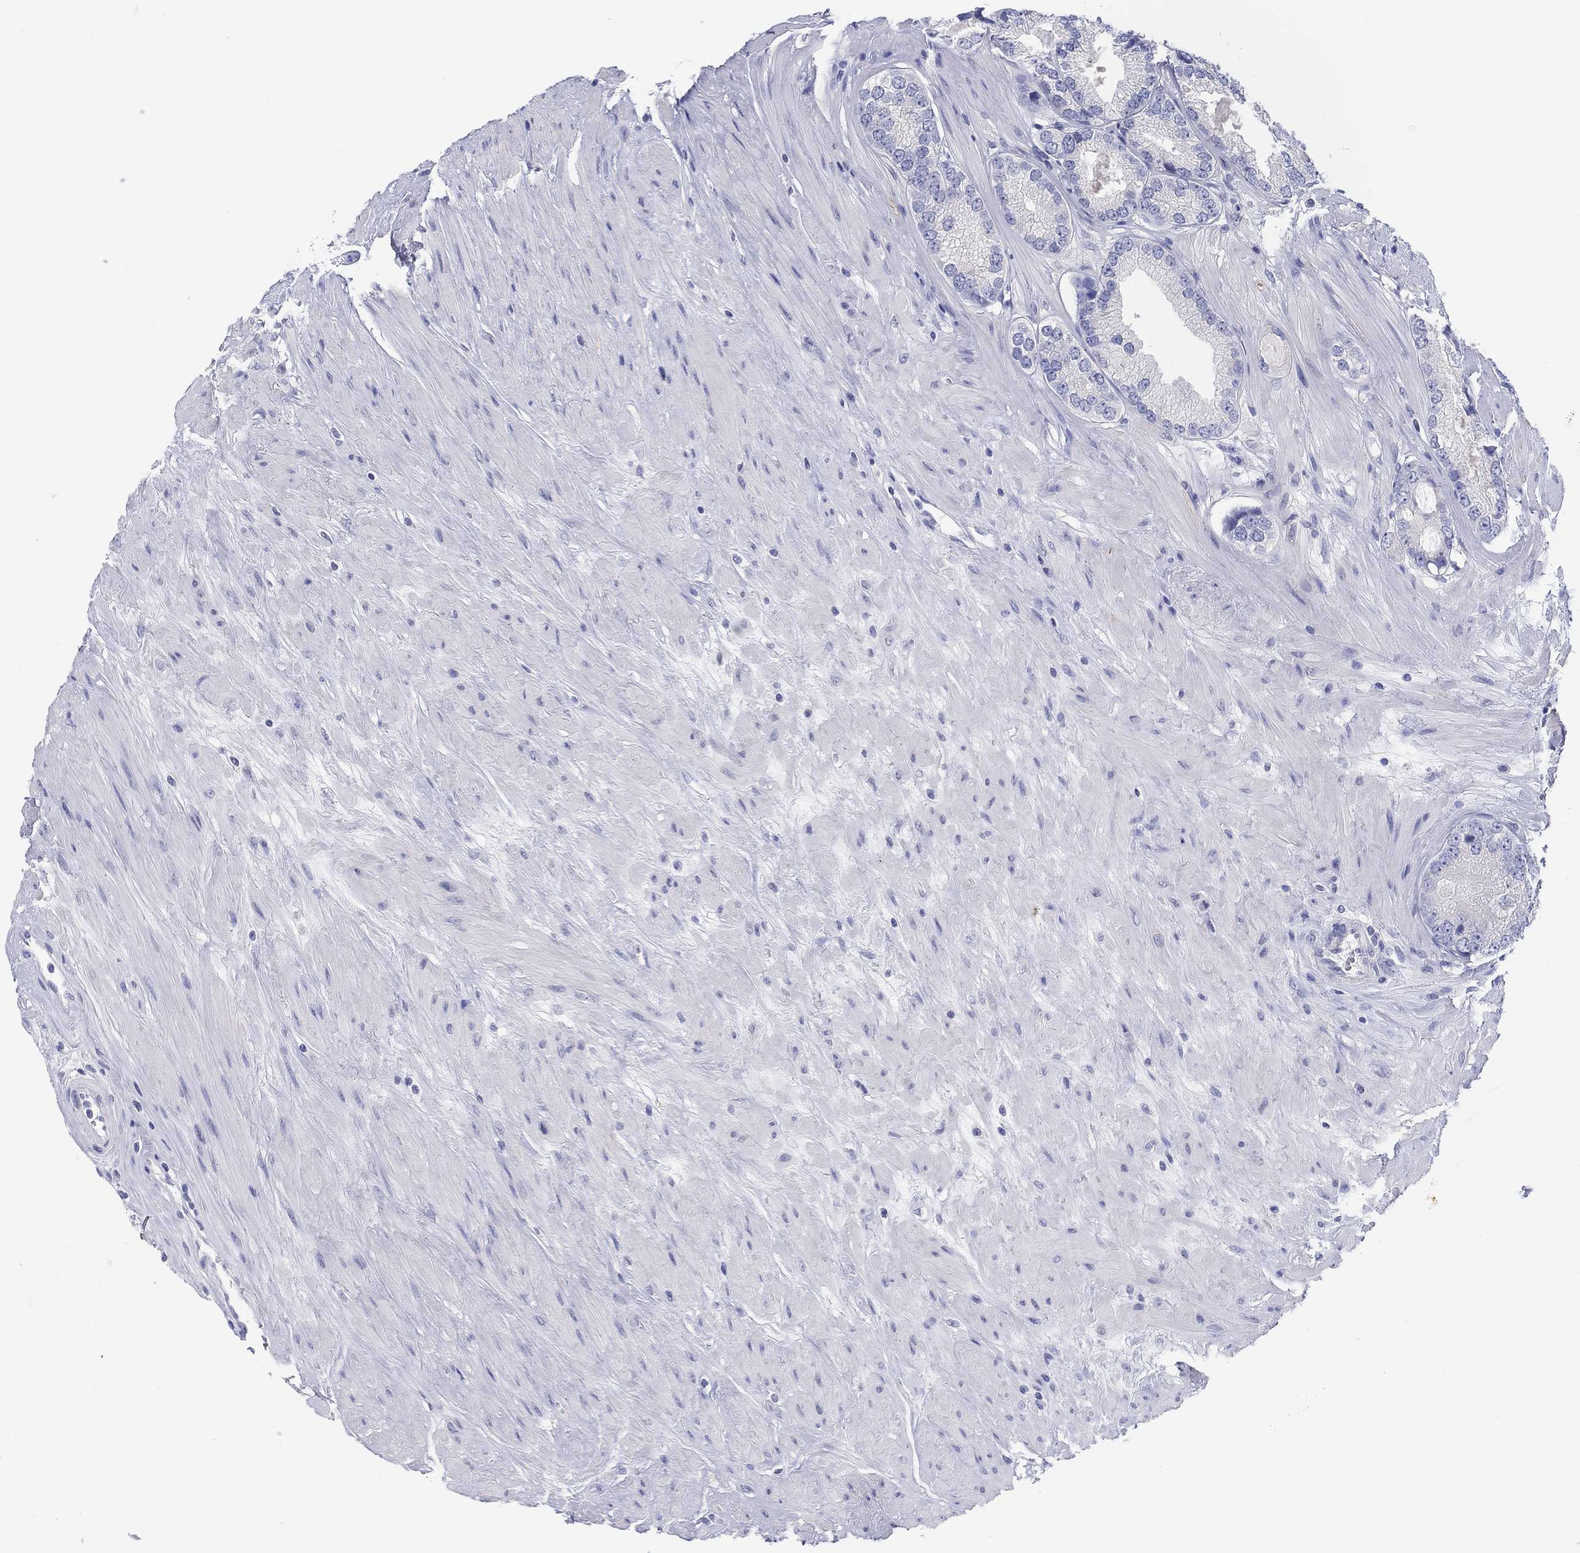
{"staining": {"intensity": "negative", "quantity": "none", "location": "none"}, "tissue": "prostate cancer", "cell_type": "Tumor cells", "image_type": "cancer", "snomed": [{"axis": "morphology", "description": "Adenocarcinoma, High grade"}, {"axis": "topography", "description": "Prostate and seminal vesicle, NOS"}], "caption": "Tumor cells show no significant staining in high-grade adenocarcinoma (prostate).", "gene": "ERICH3", "patient": {"sex": "male", "age": 62}}